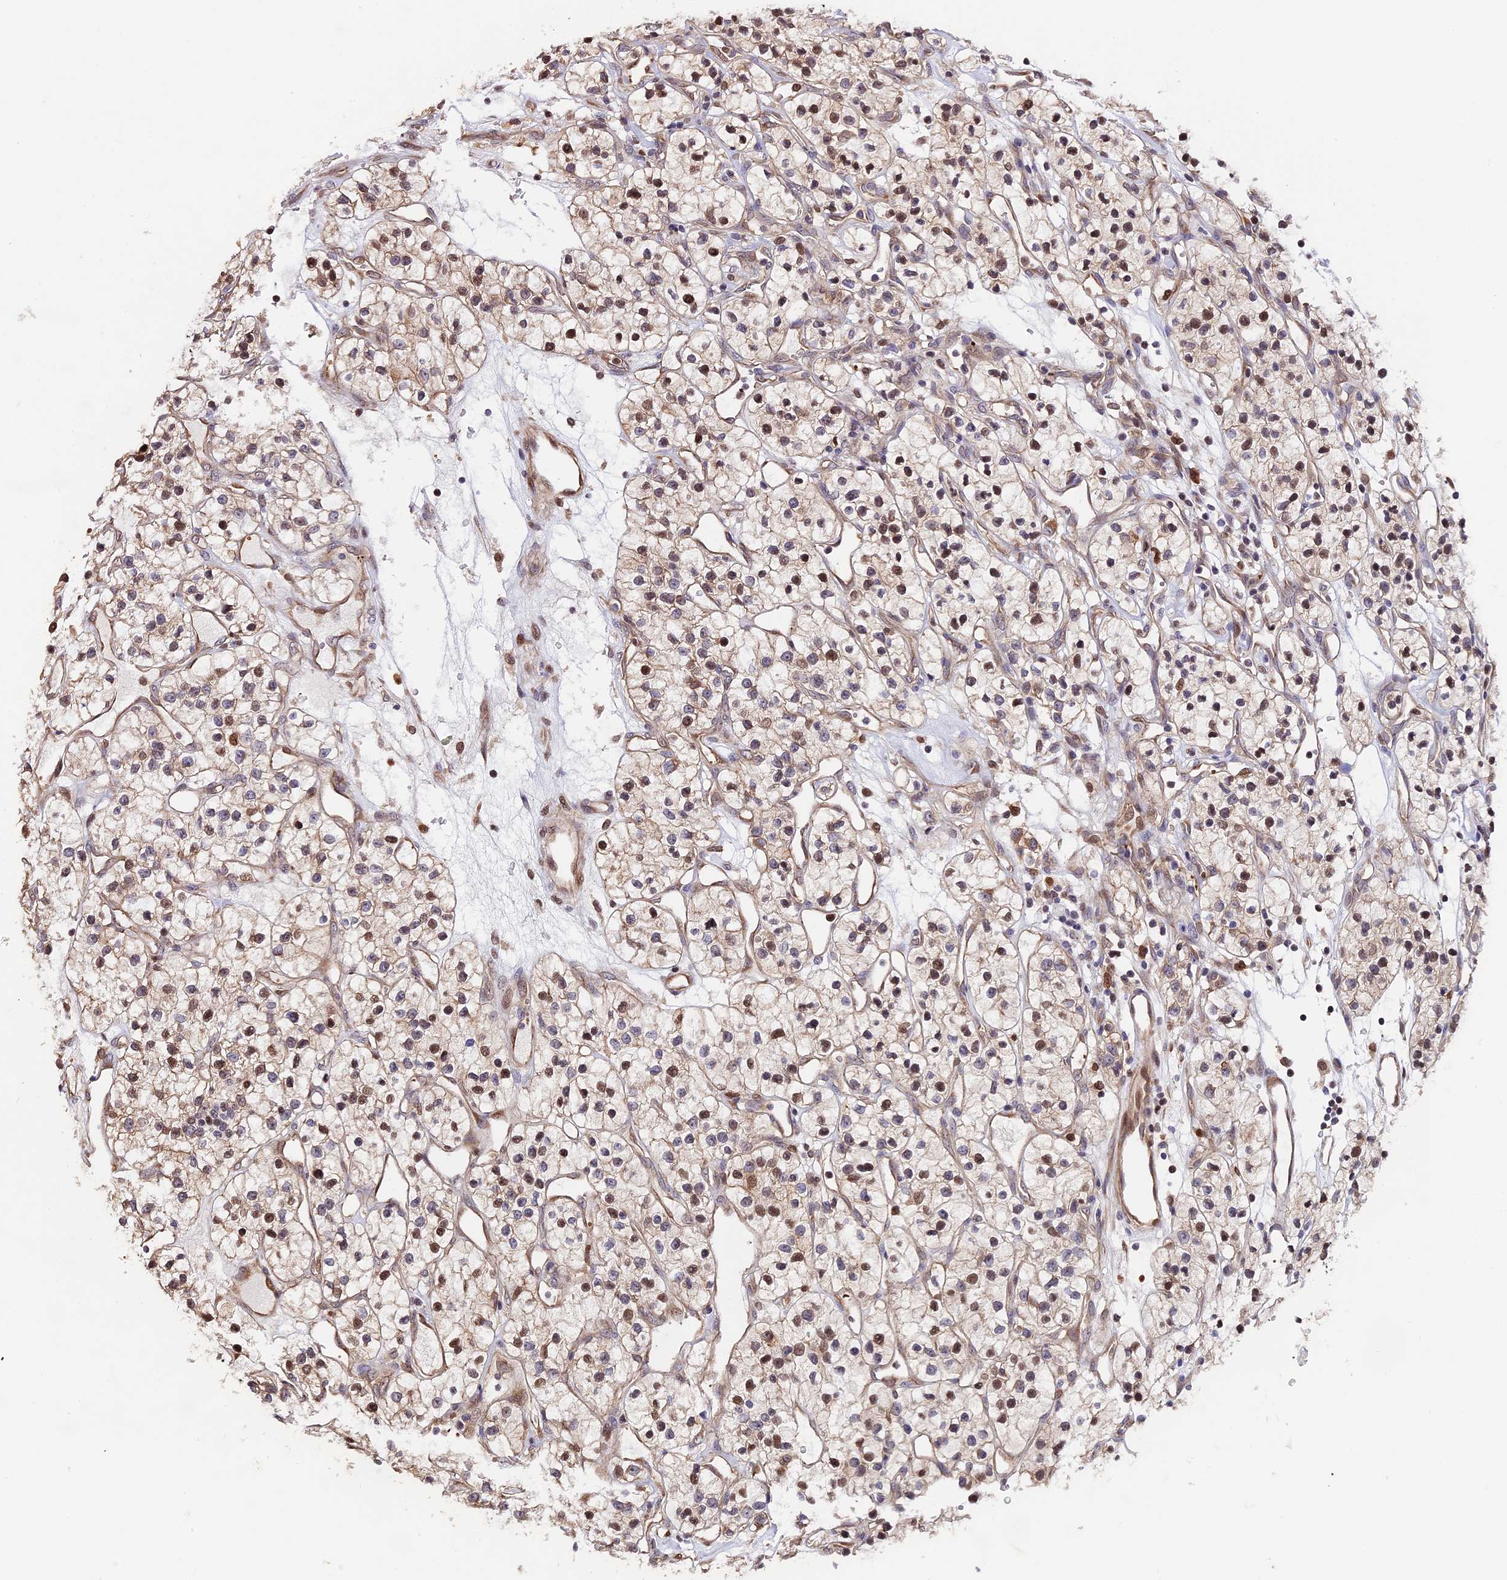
{"staining": {"intensity": "moderate", "quantity": "25%-75%", "location": "cytoplasmic/membranous,nuclear"}, "tissue": "renal cancer", "cell_type": "Tumor cells", "image_type": "cancer", "snomed": [{"axis": "morphology", "description": "Adenocarcinoma, NOS"}, {"axis": "topography", "description": "Kidney"}], "caption": "Tumor cells show medium levels of moderate cytoplasmic/membranous and nuclear expression in about 25%-75% of cells in human adenocarcinoma (renal).", "gene": "HERPUD1", "patient": {"sex": "female", "age": 57}}